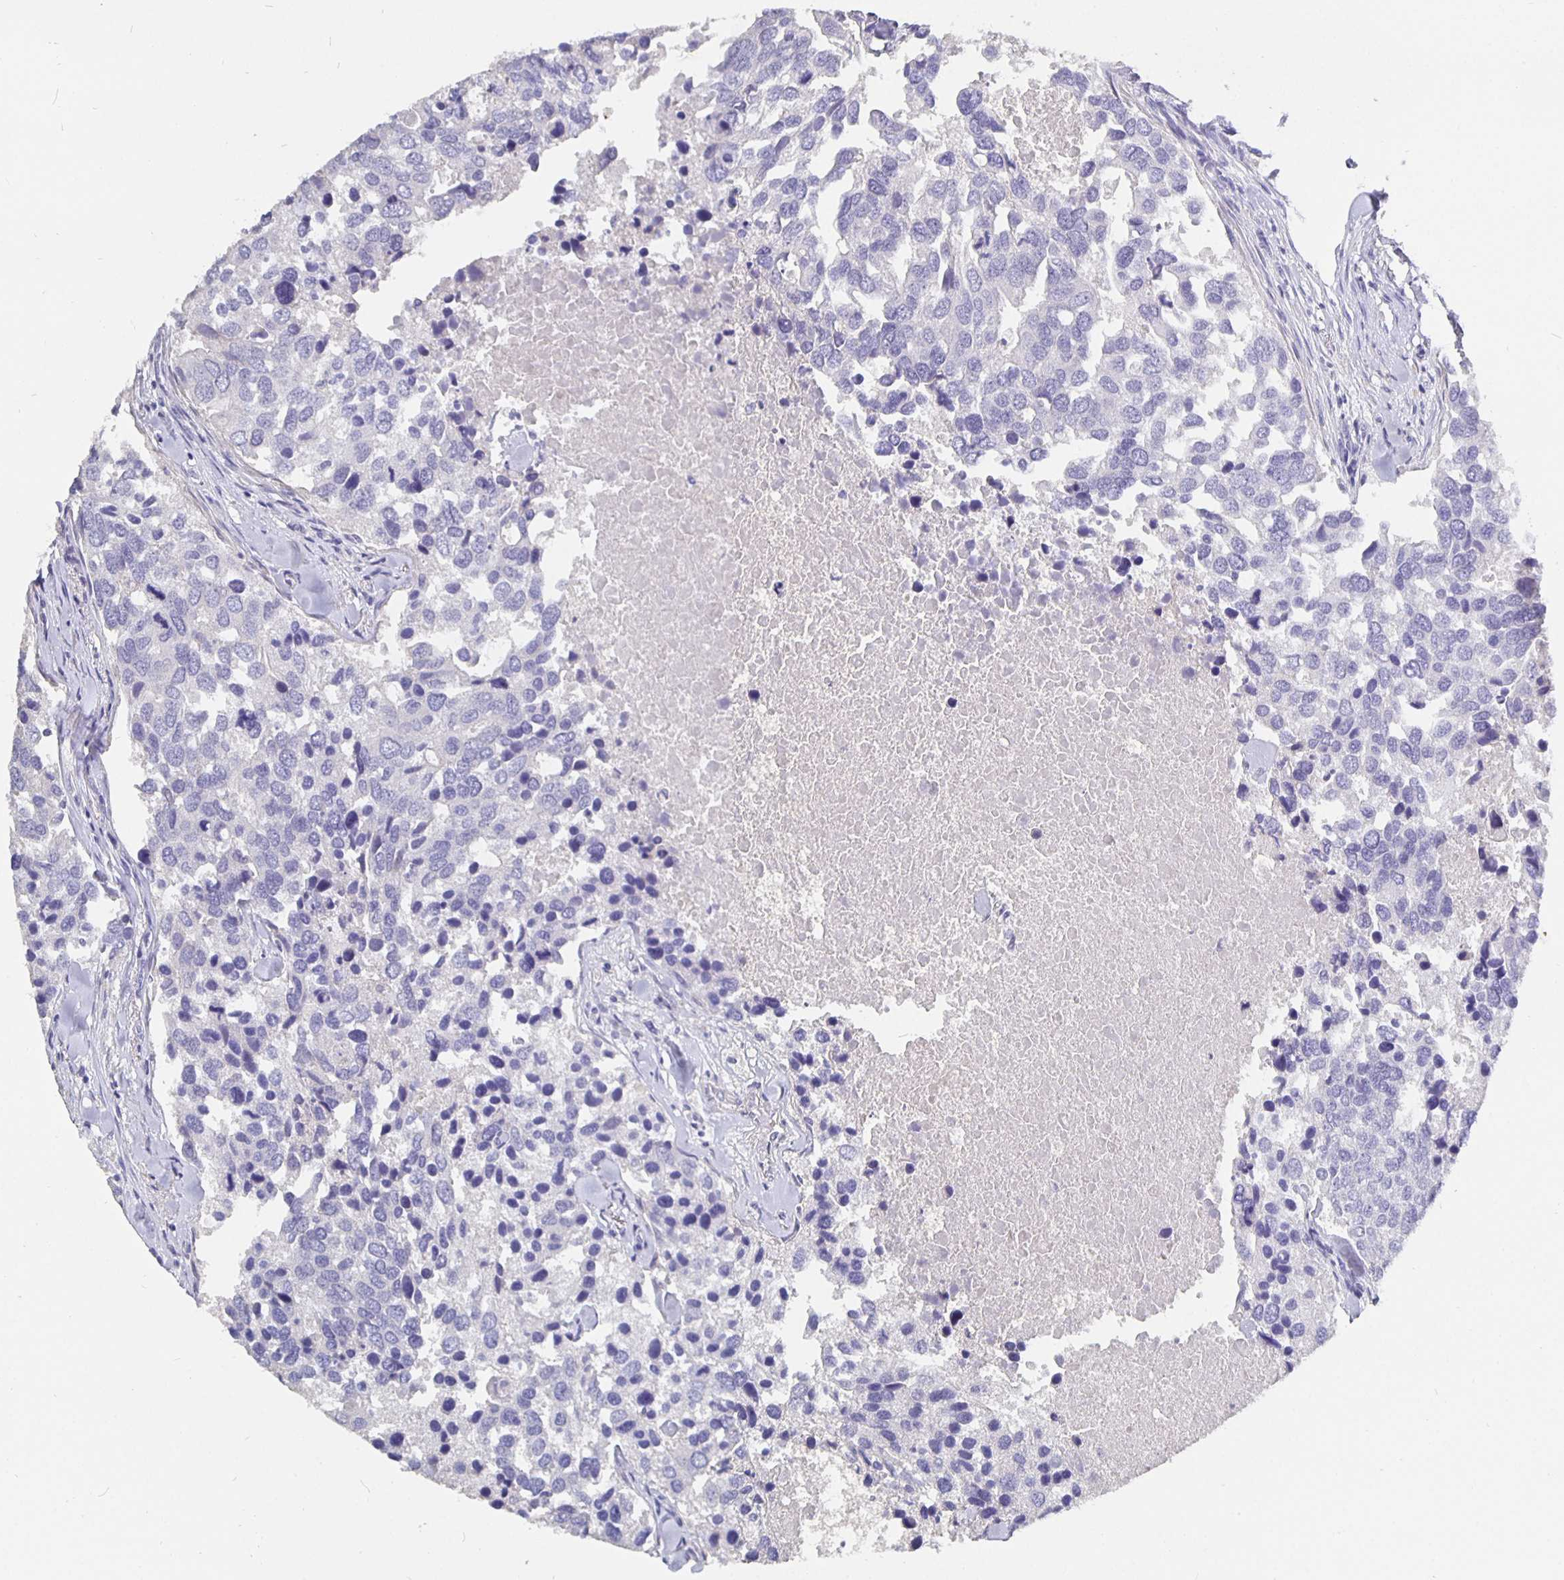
{"staining": {"intensity": "negative", "quantity": "none", "location": "none"}, "tissue": "breast cancer", "cell_type": "Tumor cells", "image_type": "cancer", "snomed": [{"axis": "morphology", "description": "Duct carcinoma"}, {"axis": "topography", "description": "Breast"}], "caption": "Protein analysis of breast cancer reveals no significant staining in tumor cells. (Brightfield microscopy of DAB (3,3'-diaminobenzidine) immunohistochemistry at high magnification).", "gene": "CFAP74", "patient": {"sex": "female", "age": 83}}